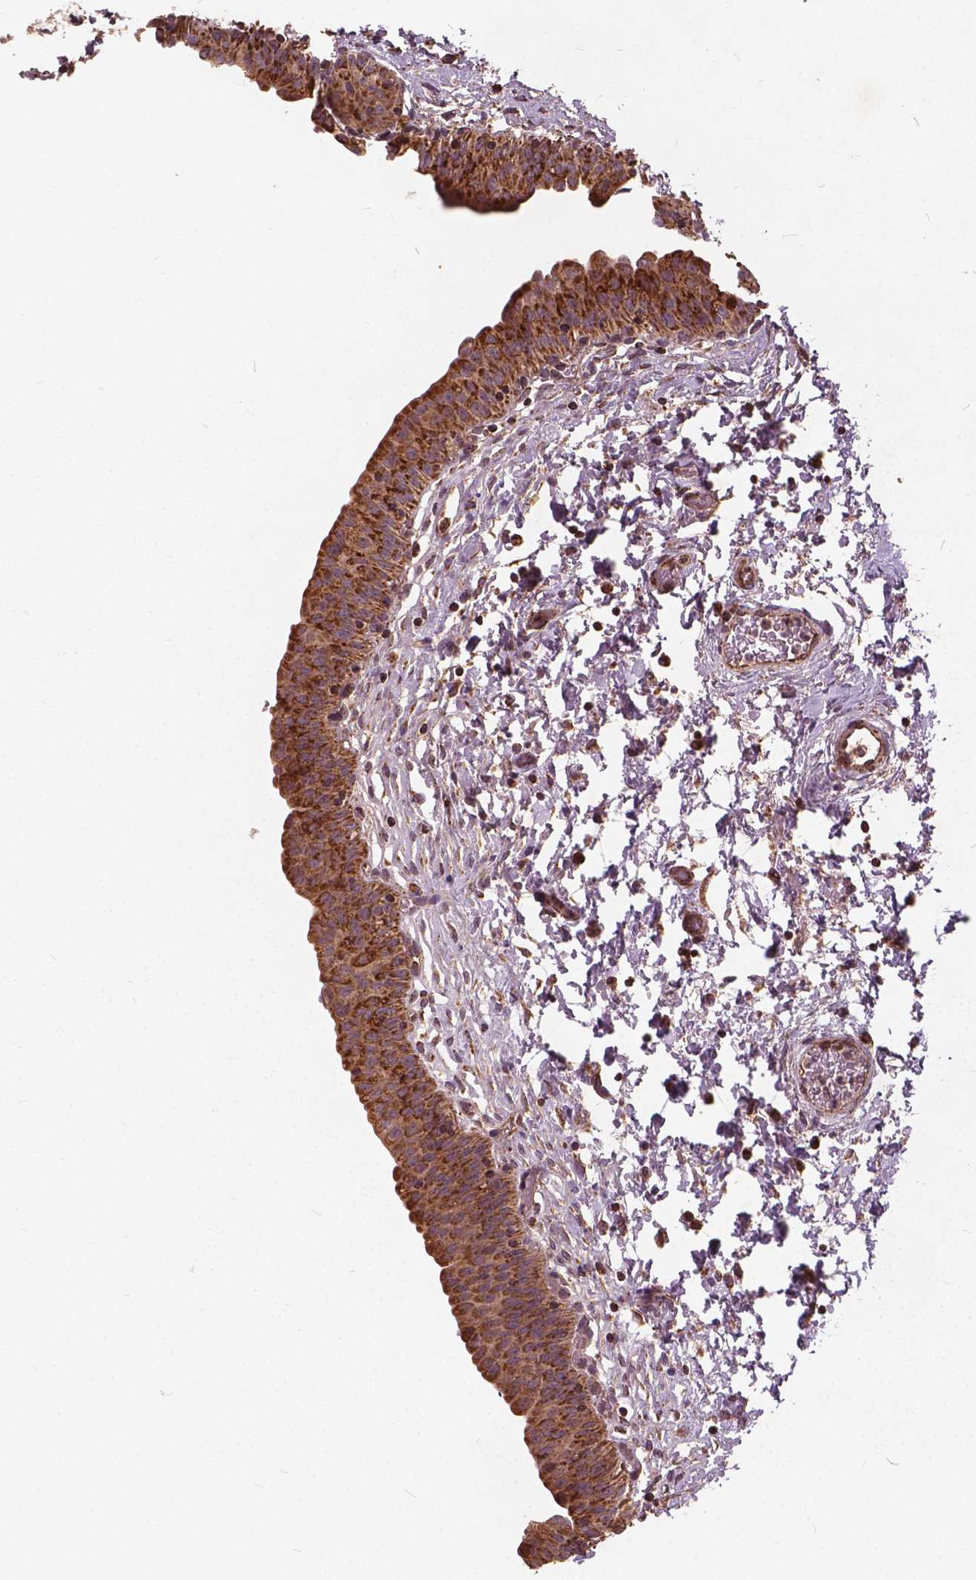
{"staining": {"intensity": "strong", "quantity": "25%-75%", "location": "cytoplasmic/membranous"}, "tissue": "urinary bladder", "cell_type": "Urothelial cells", "image_type": "normal", "snomed": [{"axis": "morphology", "description": "Normal tissue, NOS"}, {"axis": "topography", "description": "Urinary bladder"}], "caption": "DAB (3,3'-diaminobenzidine) immunohistochemical staining of unremarkable human urinary bladder demonstrates strong cytoplasmic/membranous protein staining in approximately 25%-75% of urothelial cells. (Brightfield microscopy of DAB IHC at high magnification).", "gene": "UBXN2A", "patient": {"sex": "male", "age": 56}}